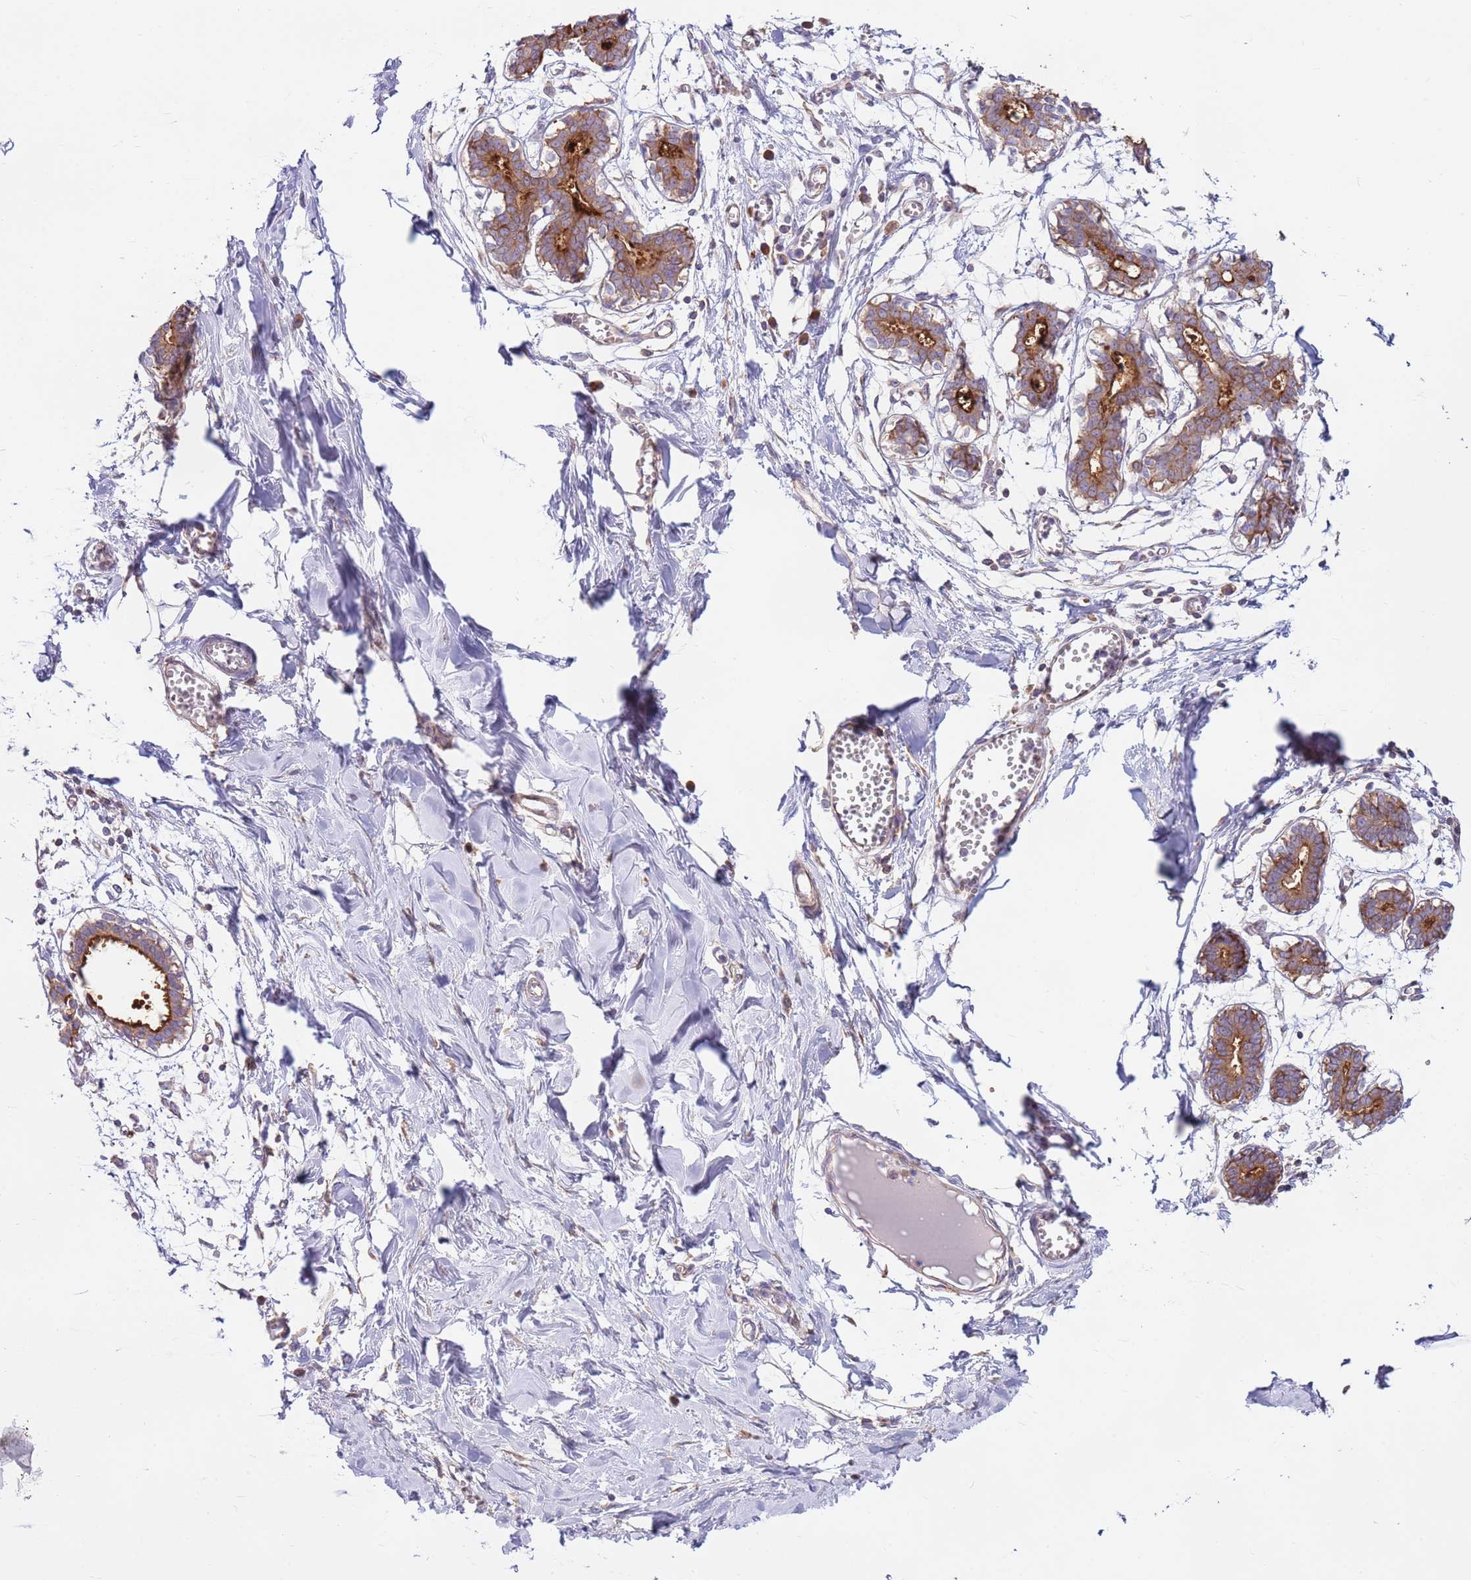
{"staining": {"intensity": "weak", "quantity": "25%-75%", "location": "cytoplasmic/membranous"}, "tissue": "breast", "cell_type": "Adipocytes", "image_type": "normal", "snomed": [{"axis": "morphology", "description": "Normal tissue, NOS"}, {"axis": "topography", "description": "Breast"}], "caption": "Immunohistochemical staining of unremarkable breast shows weak cytoplasmic/membranous protein expression in approximately 25%-75% of adipocytes.", "gene": "DDX19B", "patient": {"sex": "female", "age": 27}}